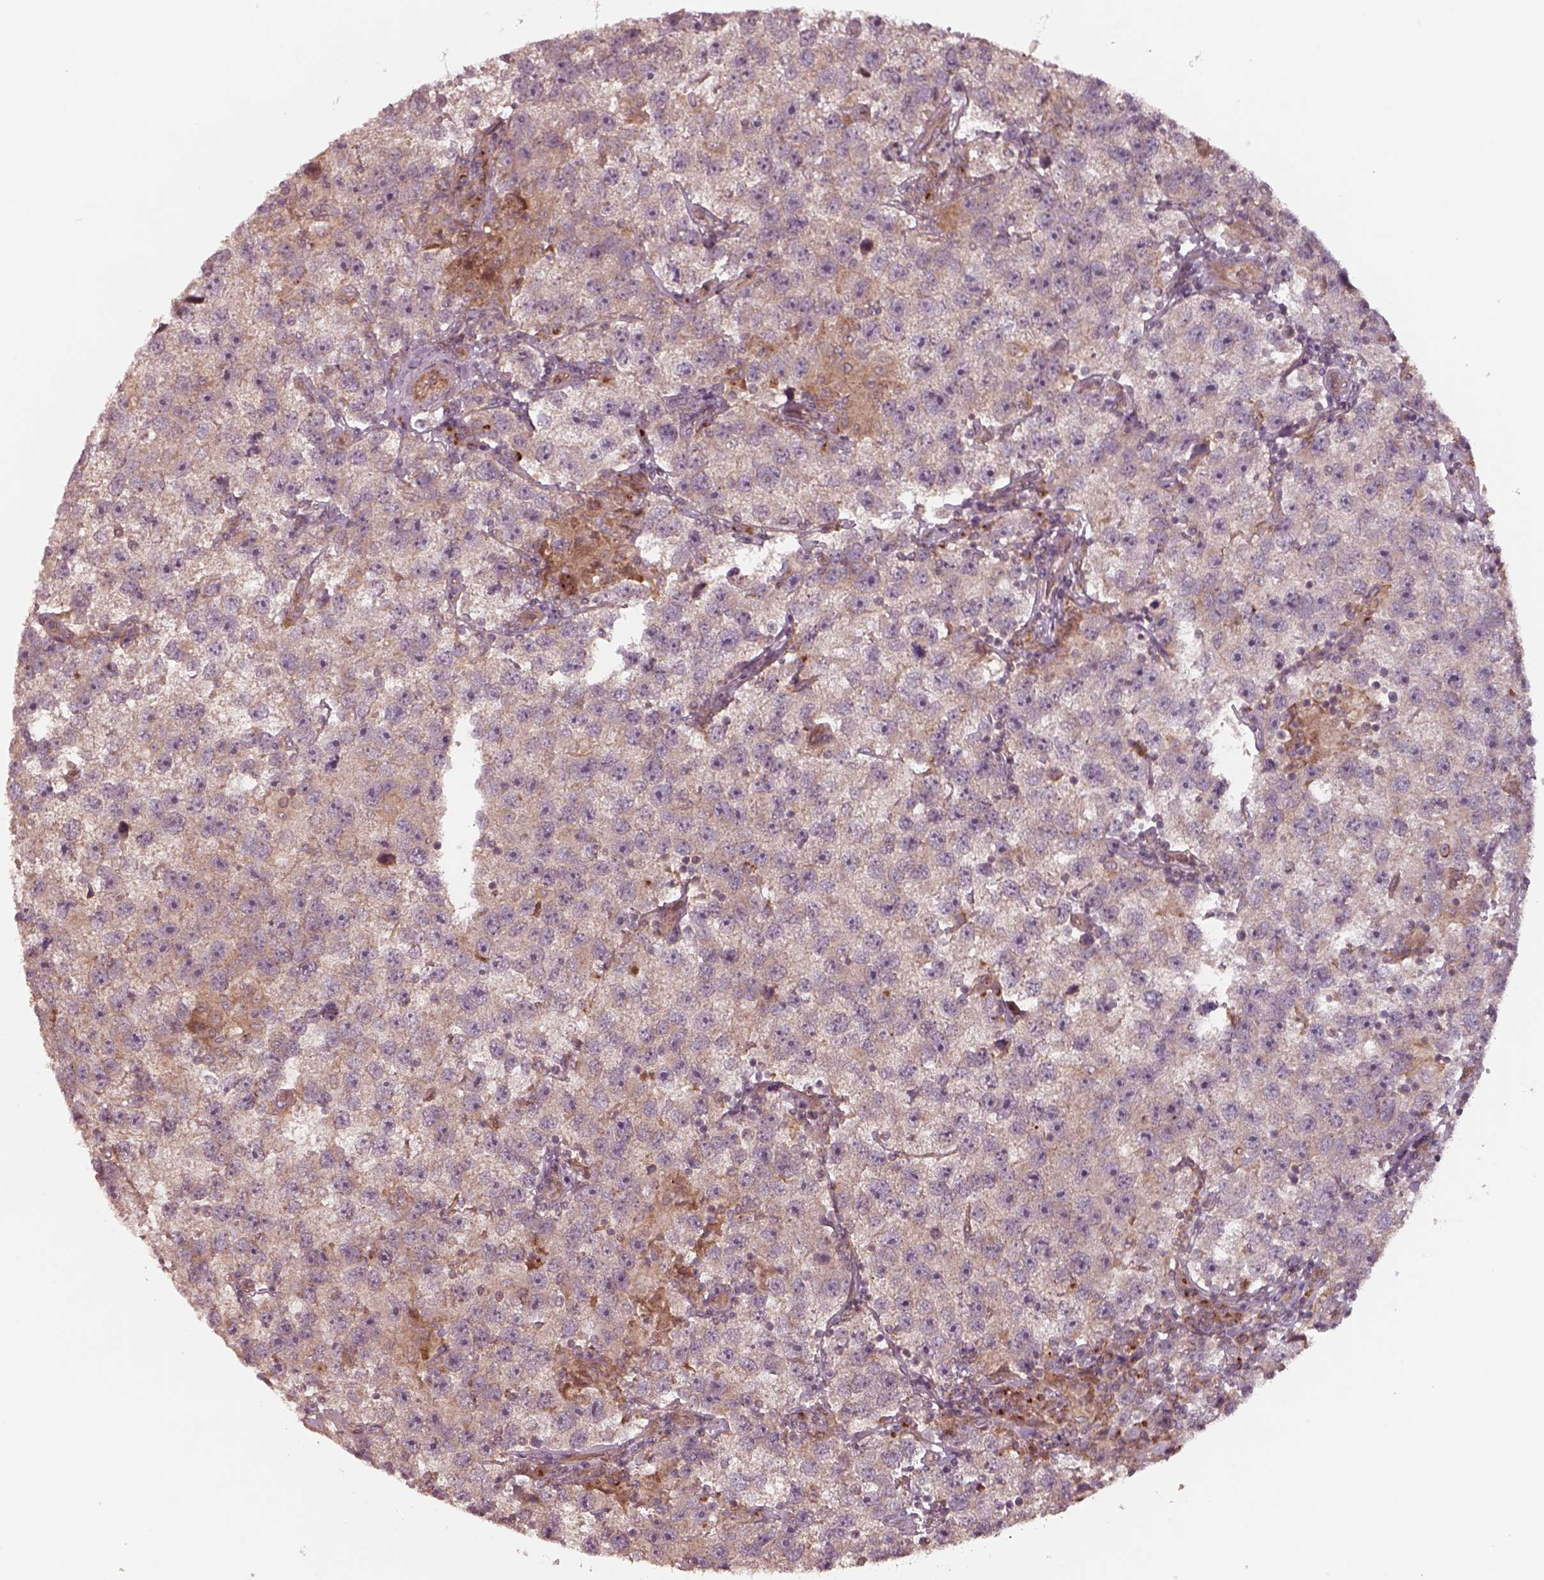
{"staining": {"intensity": "weak", "quantity": "<25%", "location": "cytoplasmic/membranous"}, "tissue": "testis cancer", "cell_type": "Tumor cells", "image_type": "cancer", "snomed": [{"axis": "morphology", "description": "Seminoma, NOS"}, {"axis": "topography", "description": "Testis"}], "caption": "Immunohistochemical staining of human testis cancer (seminoma) reveals no significant expression in tumor cells. (Brightfield microscopy of DAB IHC at high magnification).", "gene": "CHMP3", "patient": {"sex": "male", "age": 26}}